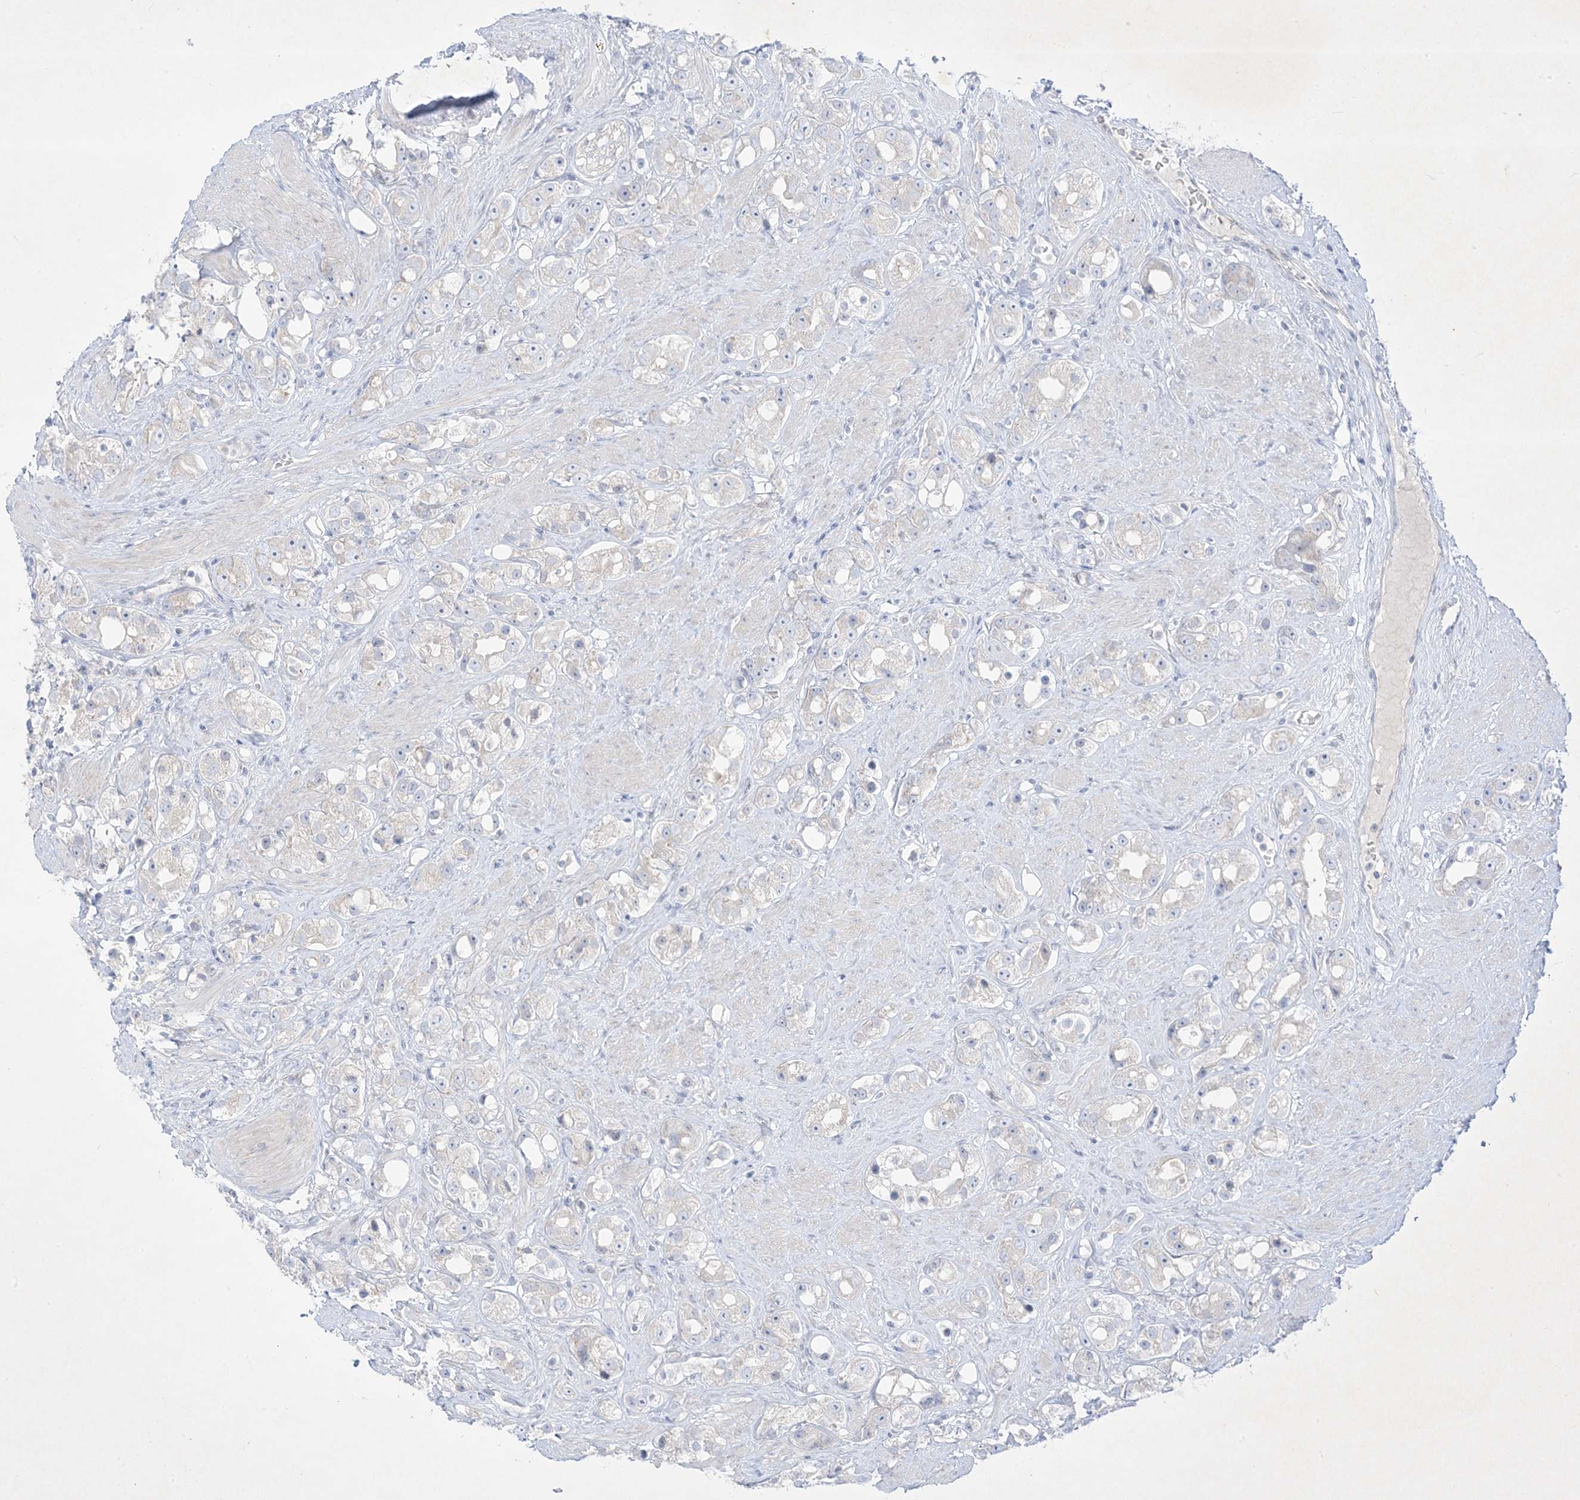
{"staining": {"intensity": "negative", "quantity": "none", "location": "none"}, "tissue": "prostate cancer", "cell_type": "Tumor cells", "image_type": "cancer", "snomed": [{"axis": "morphology", "description": "Adenocarcinoma, NOS"}, {"axis": "topography", "description": "Prostate"}], "caption": "Immunohistochemistry (IHC) micrograph of adenocarcinoma (prostate) stained for a protein (brown), which reveals no staining in tumor cells. (DAB (3,3'-diaminobenzidine) IHC visualized using brightfield microscopy, high magnification).", "gene": "PLEKHA3", "patient": {"sex": "male", "age": 79}}